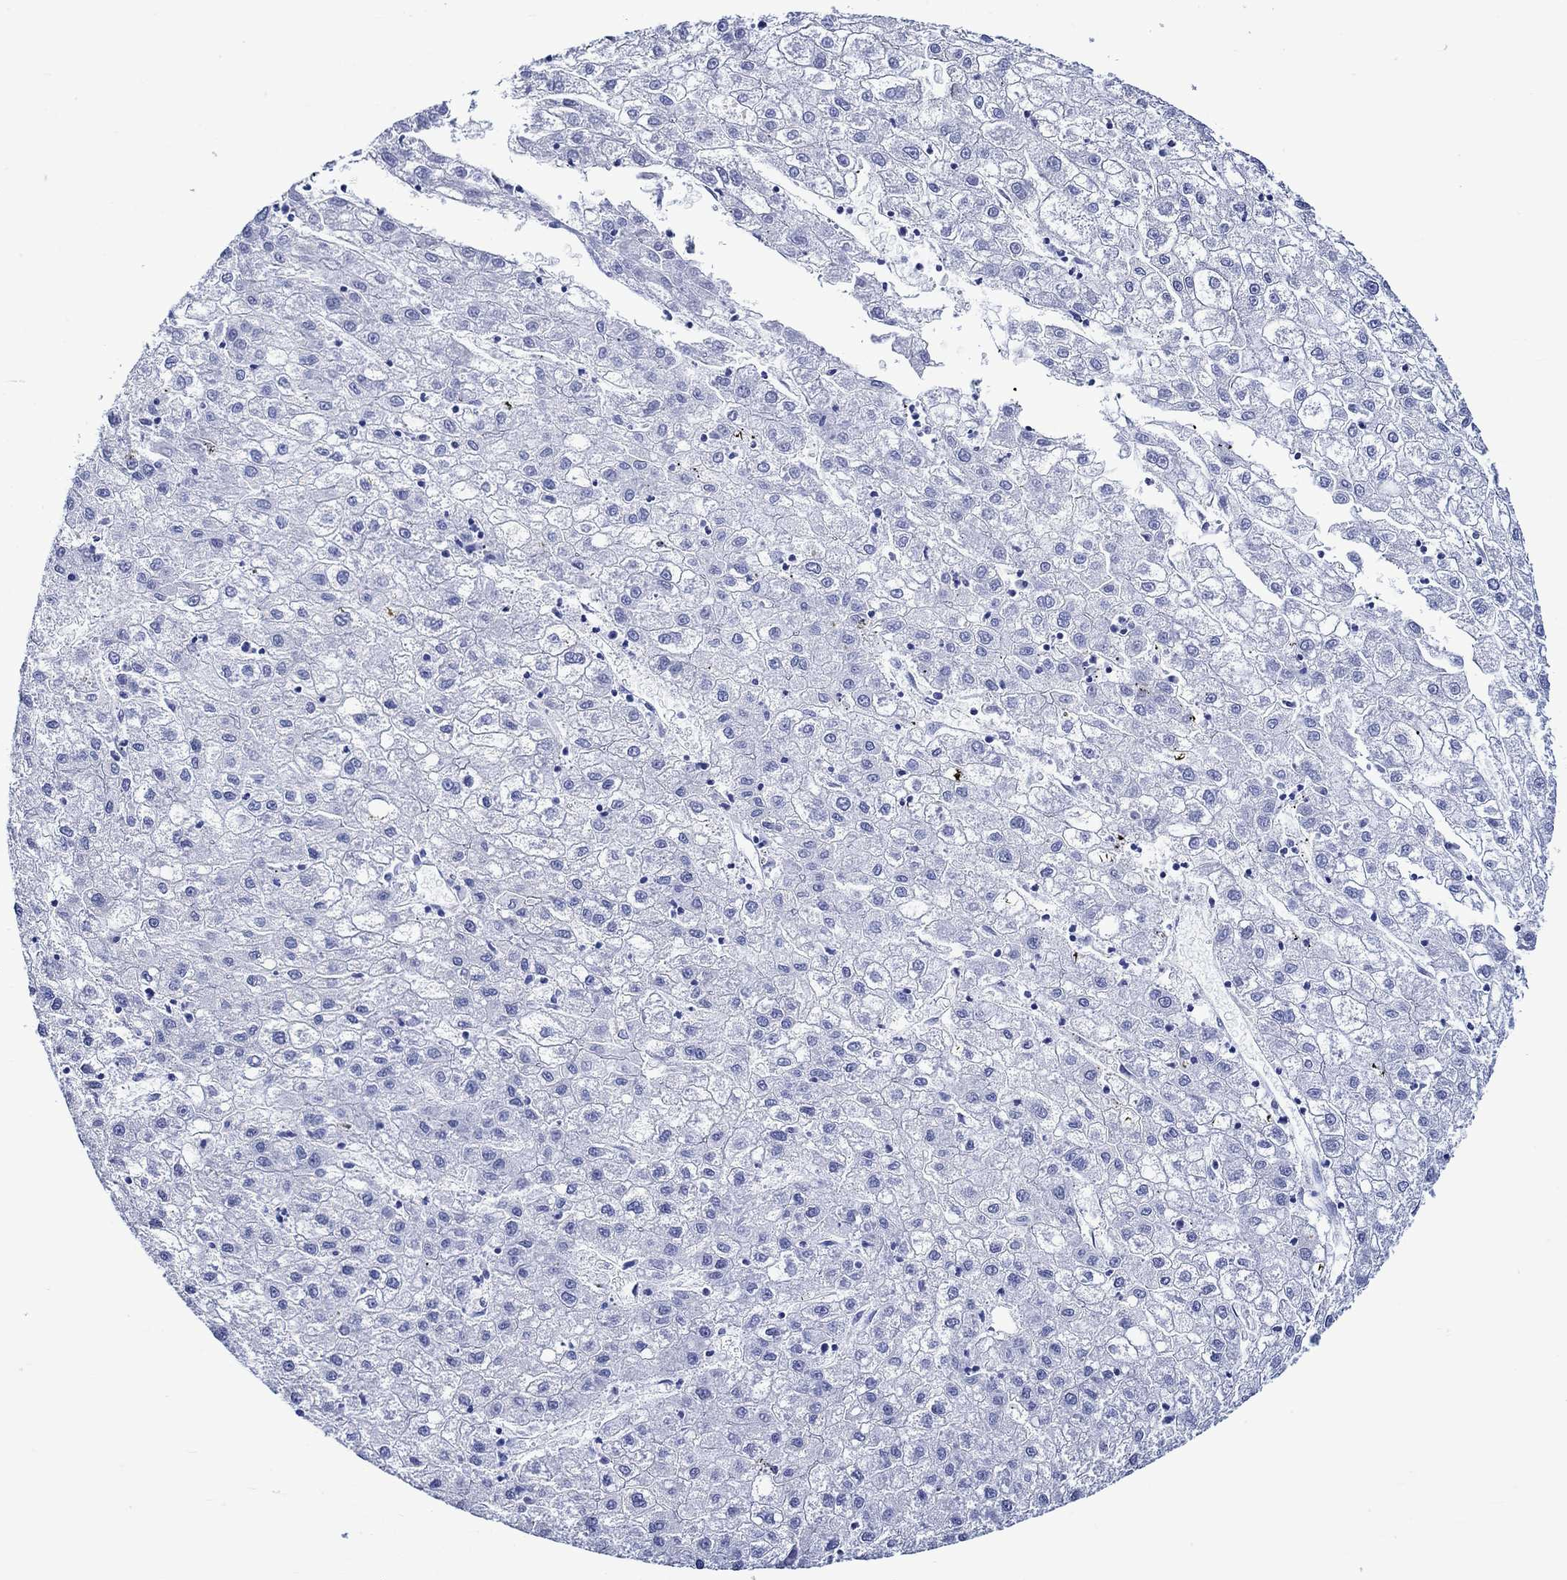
{"staining": {"intensity": "negative", "quantity": "none", "location": "none"}, "tissue": "liver cancer", "cell_type": "Tumor cells", "image_type": "cancer", "snomed": [{"axis": "morphology", "description": "Carcinoma, Hepatocellular, NOS"}, {"axis": "topography", "description": "Liver"}], "caption": "Hepatocellular carcinoma (liver) stained for a protein using immunohistochemistry exhibits no staining tumor cells.", "gene": "CRYAB", "patient": {"sex": "male", "age": 72}}